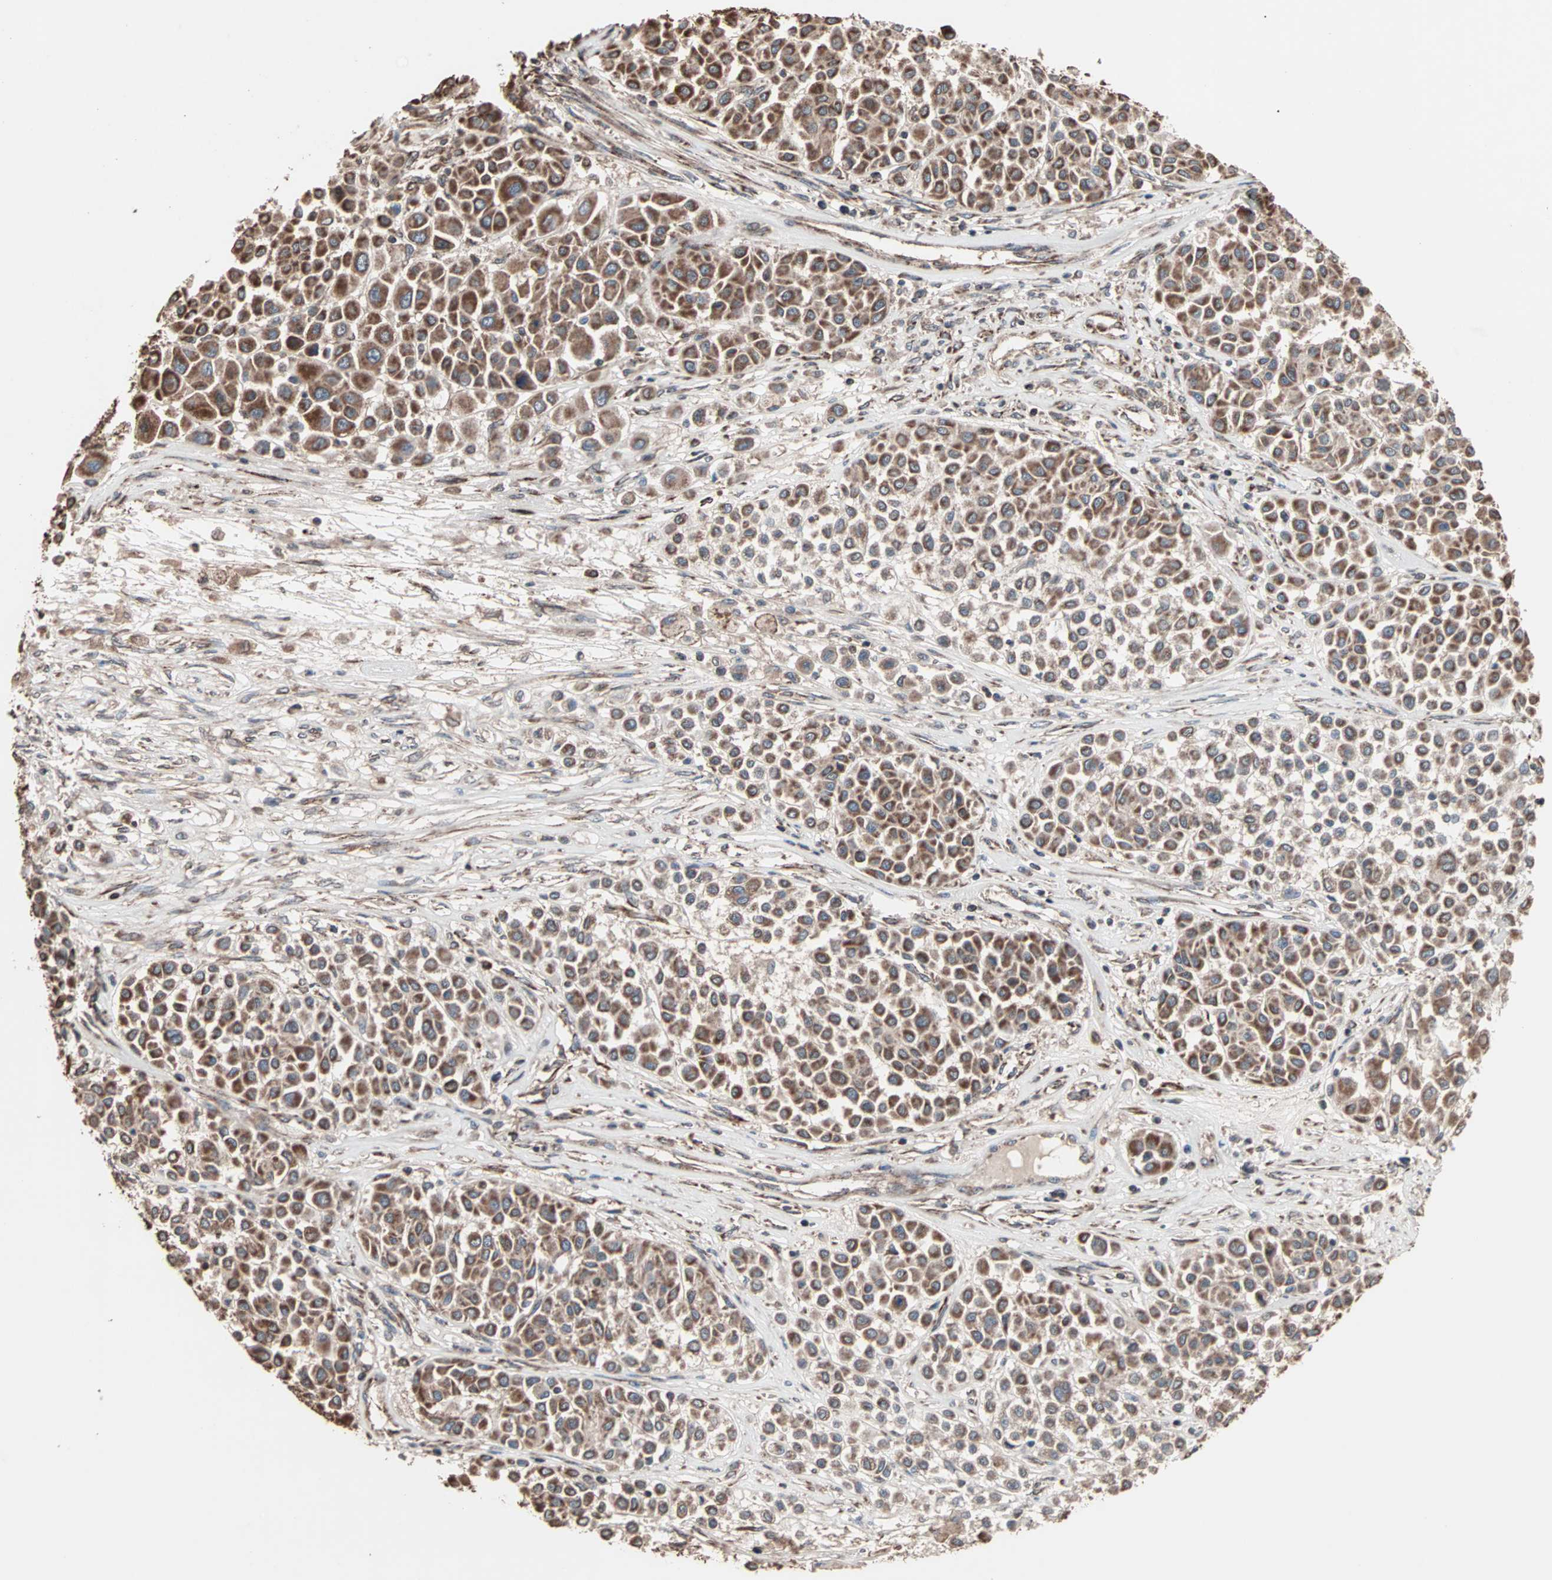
{"staining": {"intensity": "strong", "quantity": ">75%", "location": "cytoplasmic/membranous"}, "tissue": "melanoma", "cell_type": "Tumor cells", "image_type": "cancer", "snomed": [{"axis": "morphology", "description": "Malignant melanoma, Metastatic site"}, {"axis": "topography", "description": "Soft tissue"}], "caption": "Protein staining exhibits strong cytoplasmic/membranous positivity in approximately >75% of tumor cells in melanoma.", "gene": "MRPL2", "patient": {"sex": "male", "age": 41}}